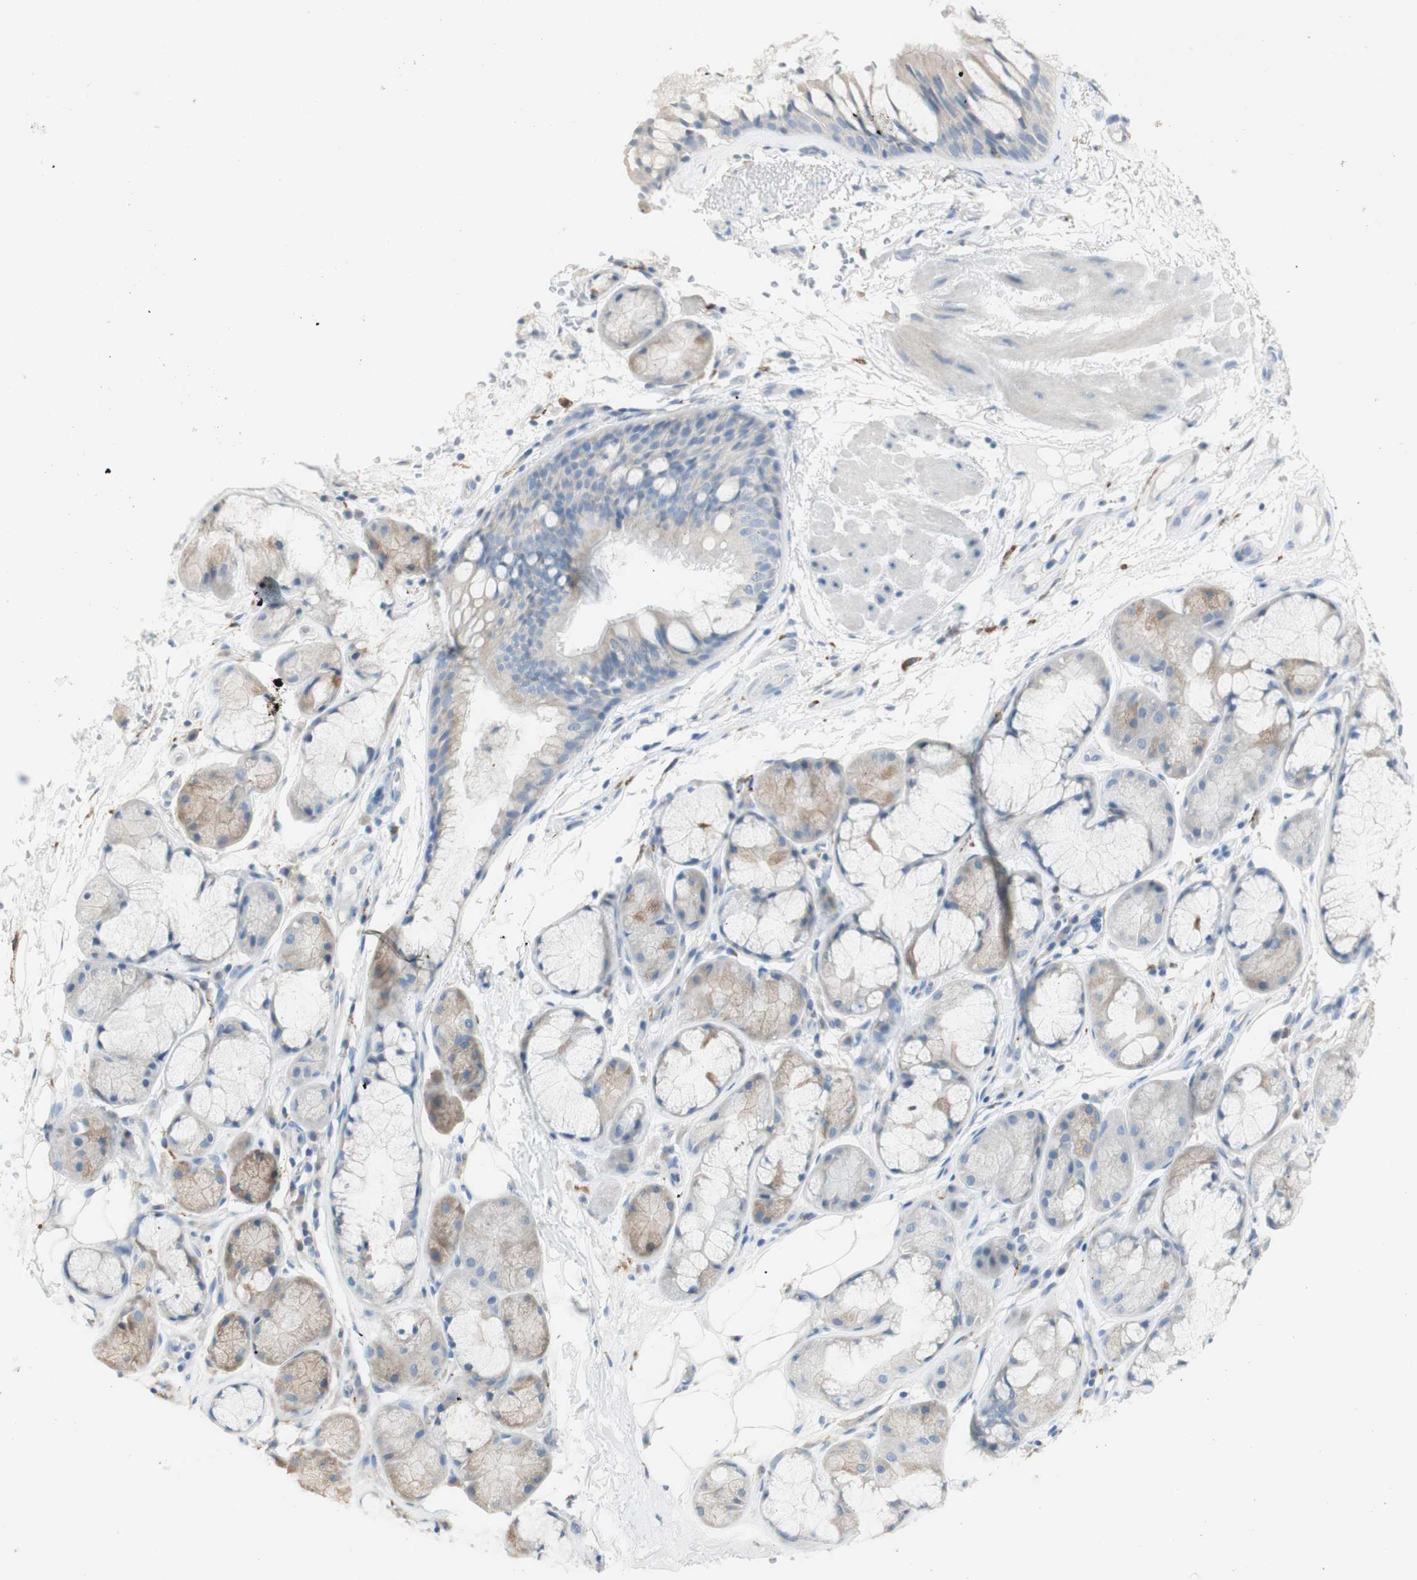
{"staining": {"intensity": "negative", "quantity": "none", "location": "none"}, "tissue": "bronchus", "cell_type": "Respiratory epithelial cells", "image_type": "normal", "snomed": [{"axis": "morphology", "description": "Normal tissue, NOS"}, {"axis": "topography", "description": "Bronchus"}], "caption": "High power microscopy histopathology image of an immunohistochemistry histopathology image of benign bronchus, revealing no significant staining in respiratory epithelial cells.", "gene": "ART3", "patient": {"sex": "male", "age": 66}}